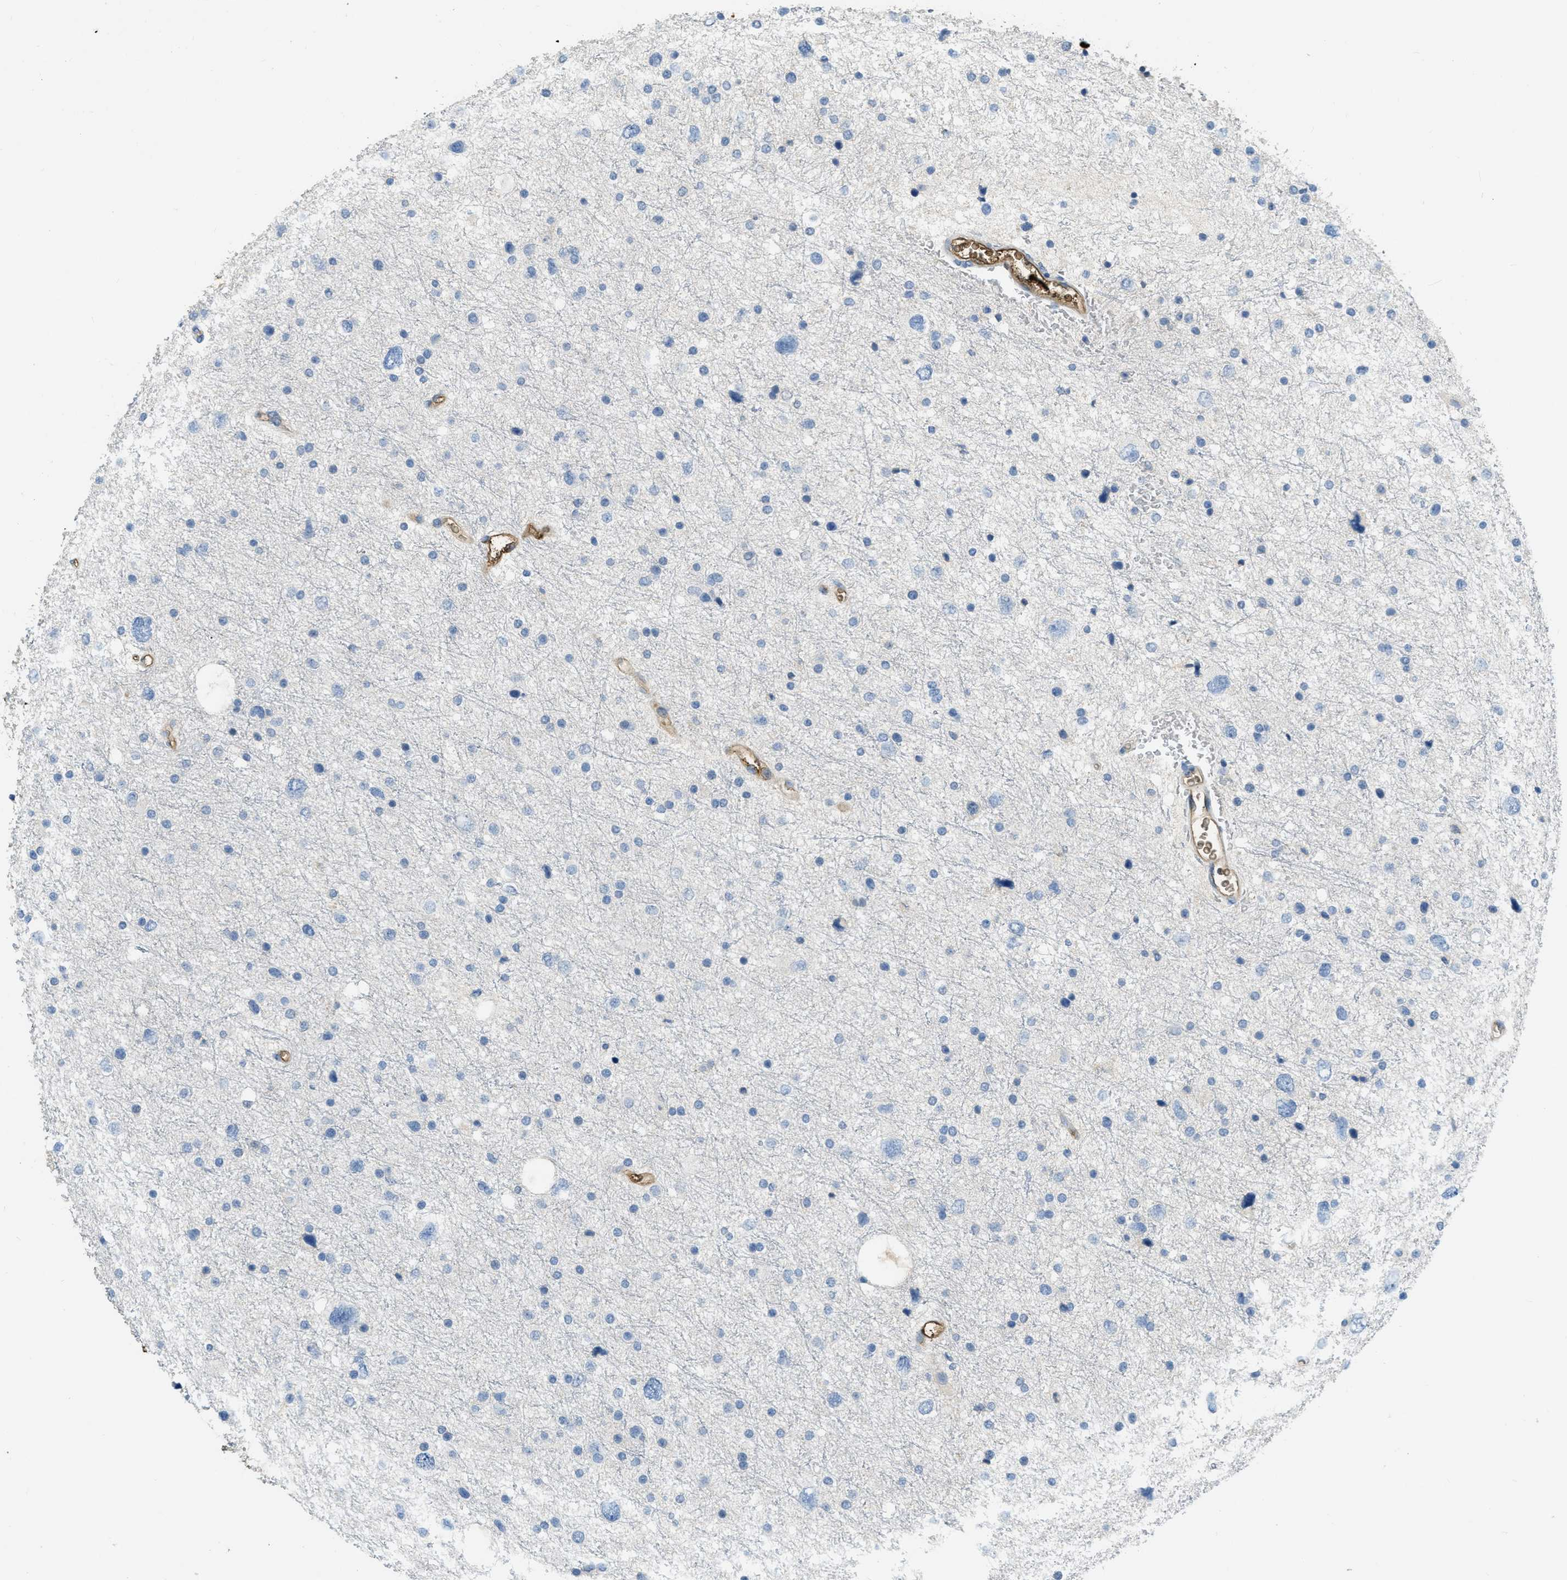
{"staining": {"intensity": "negative", "quantity": "none", "location": "none"}, "tissue": "glioma", "cell_type": "Tumor cells", "image_type": "cancer", "snomed": [{"axis": "morphology", "description": "Glioma, malignant, Low grade"}, {"axis": "topography", "description": "Brain"}], "caption": "Glioma was stained to show a protein in brown. There is no significant staining in tumor cells.", "gene": "PRTN3", "patient": {"sex": "female", "age": 37}}